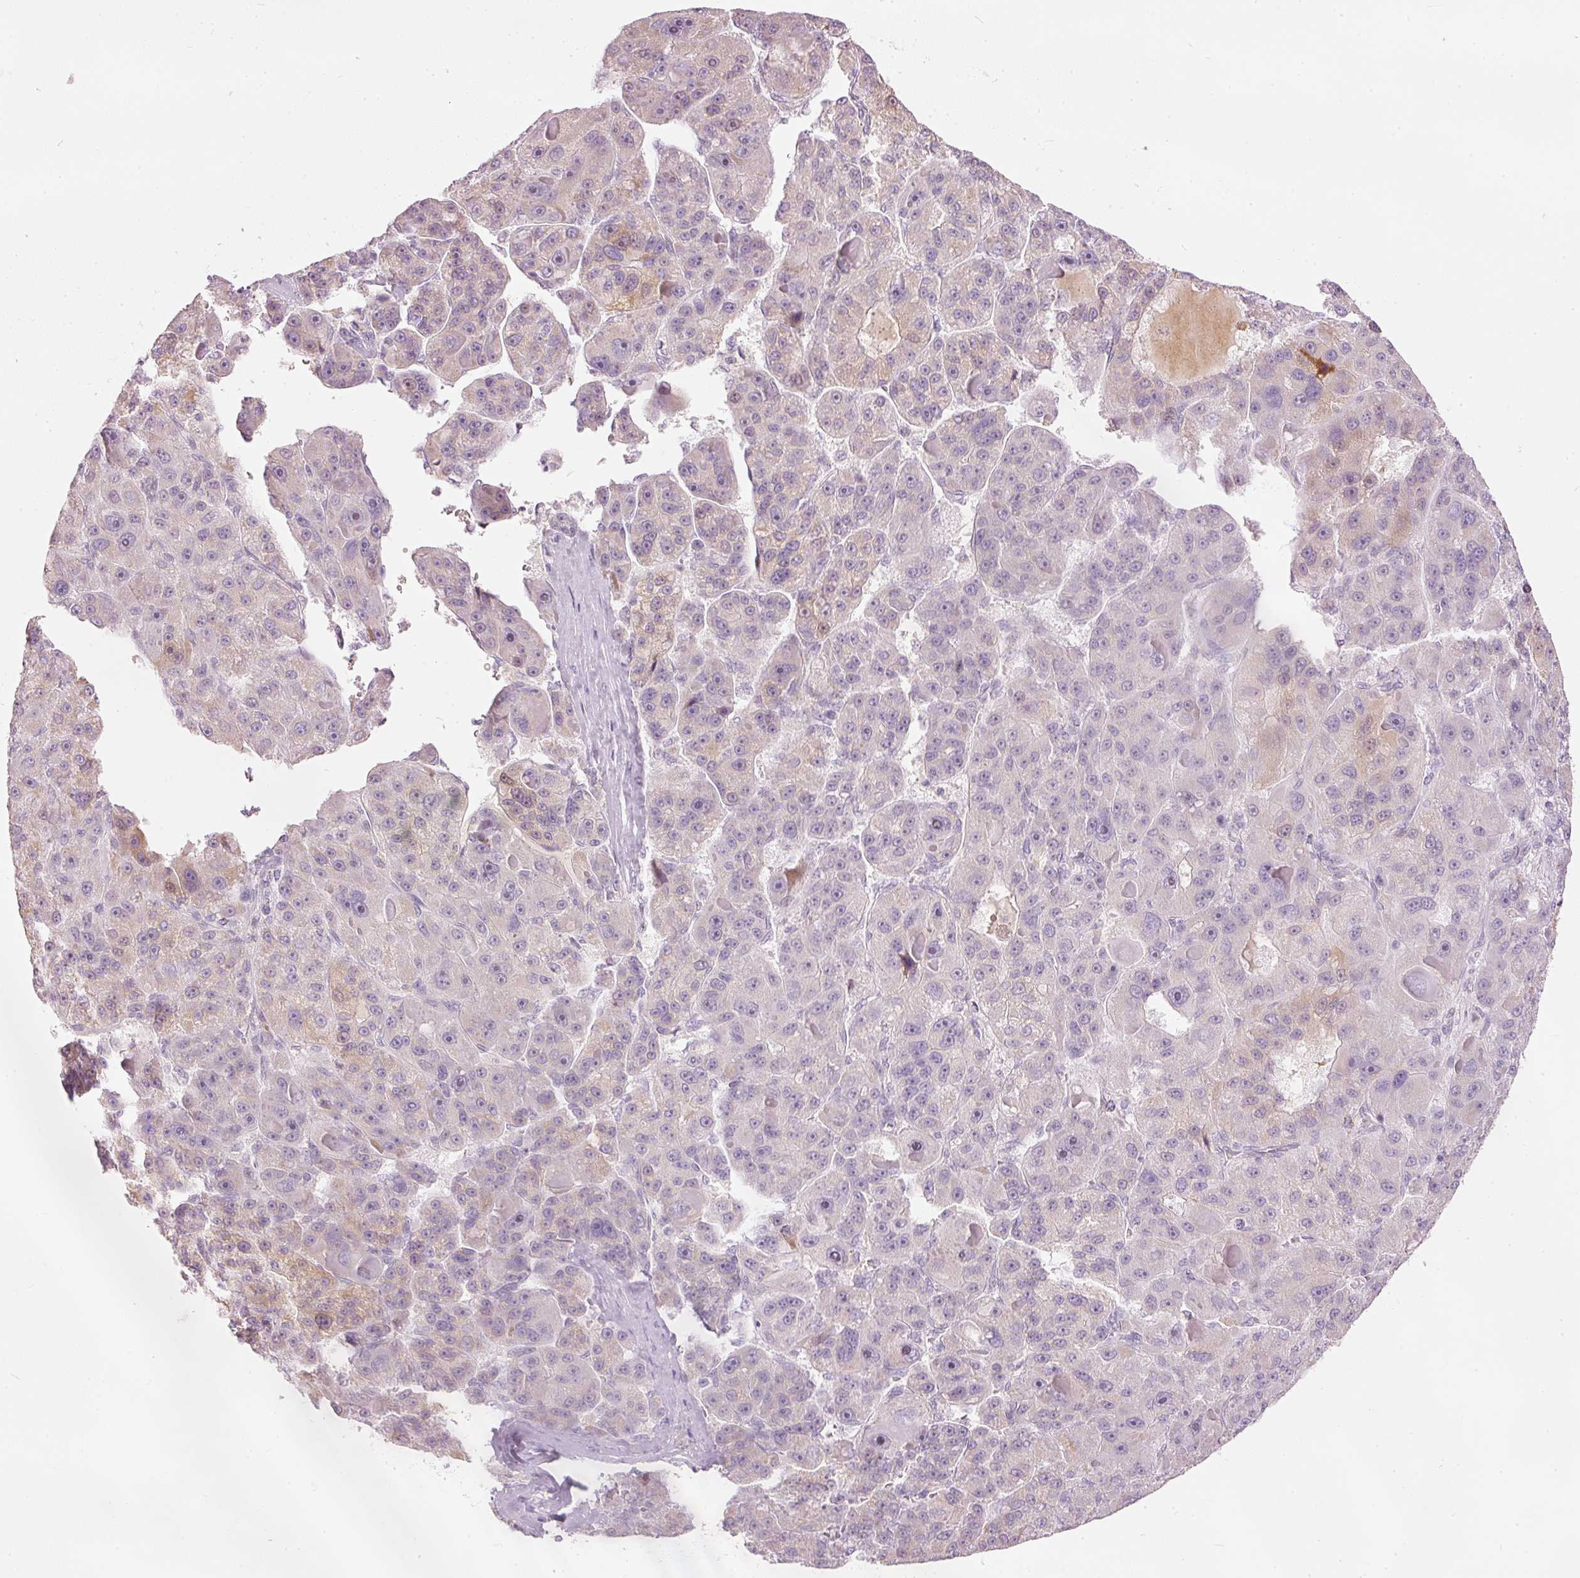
{"staining": {"intensity": "weak", "quantity": "<25%", "location": "cytoplasmic/membranous"}, "tissue": "liver cancer", "cell_type": "Tumor cells", "image_type": "cancer", "snomed": [{"axis": "morphology", "description": "Carcinoma, Hepatocellular, NOS"}, {"axis": "topography", "description": "Liver"}], "caption": "IHC of liver cancer (hepatocellular carcinoma) exhibits no staining in tumor cells.", "gene": "RNF39", "patient": {"sex": "male", "age": 76}}